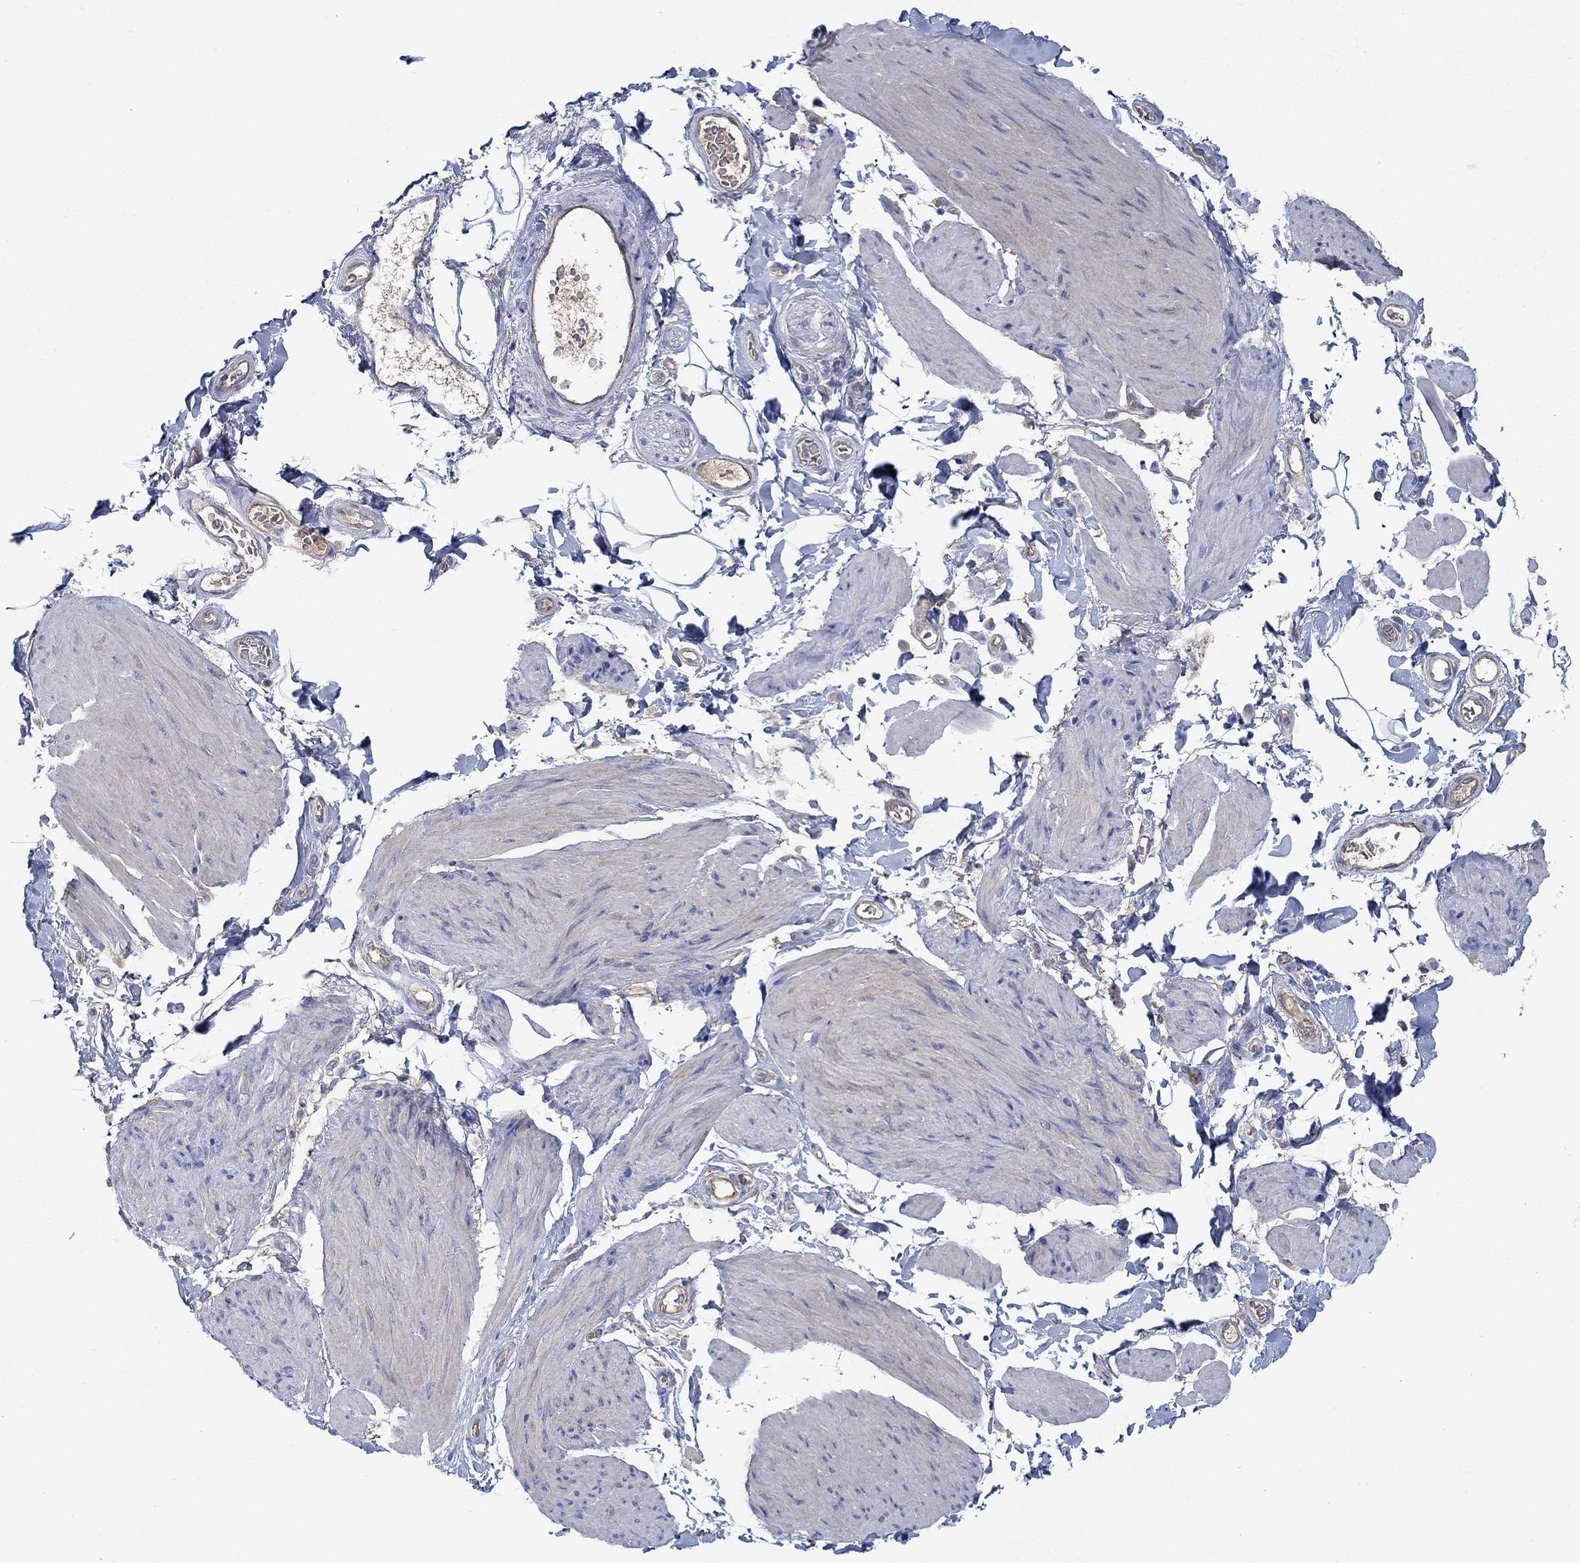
{"staining": {"intensity": "negative", "quantity": "none", "location": "none"}, "tissue": "smooth muscle", "cell_type": "Smooth muscle cells", "image_type": "normal", "snomed": [{"axis": "morphology", "description": "Normal tissue, NOS"}, {"axis": "topography", "description": "Adipose tissue"}, {"axis": "topography", "description": "Smooth muscle"}, {"axis": "topography", "description": "Peripheral nerve tissue"}], "caption": "Immunohistochemical staining of normal human smooth muscle demonstrates no significant positivity in smooth muscle cells. The staining is performed using DAB (3,3'-diaminobenzidine) brown chromogen with nuclei counter-stained in using hematoxylin.", "gene": "SPAG9", "patient": {"sex": "male", "age": 83}}